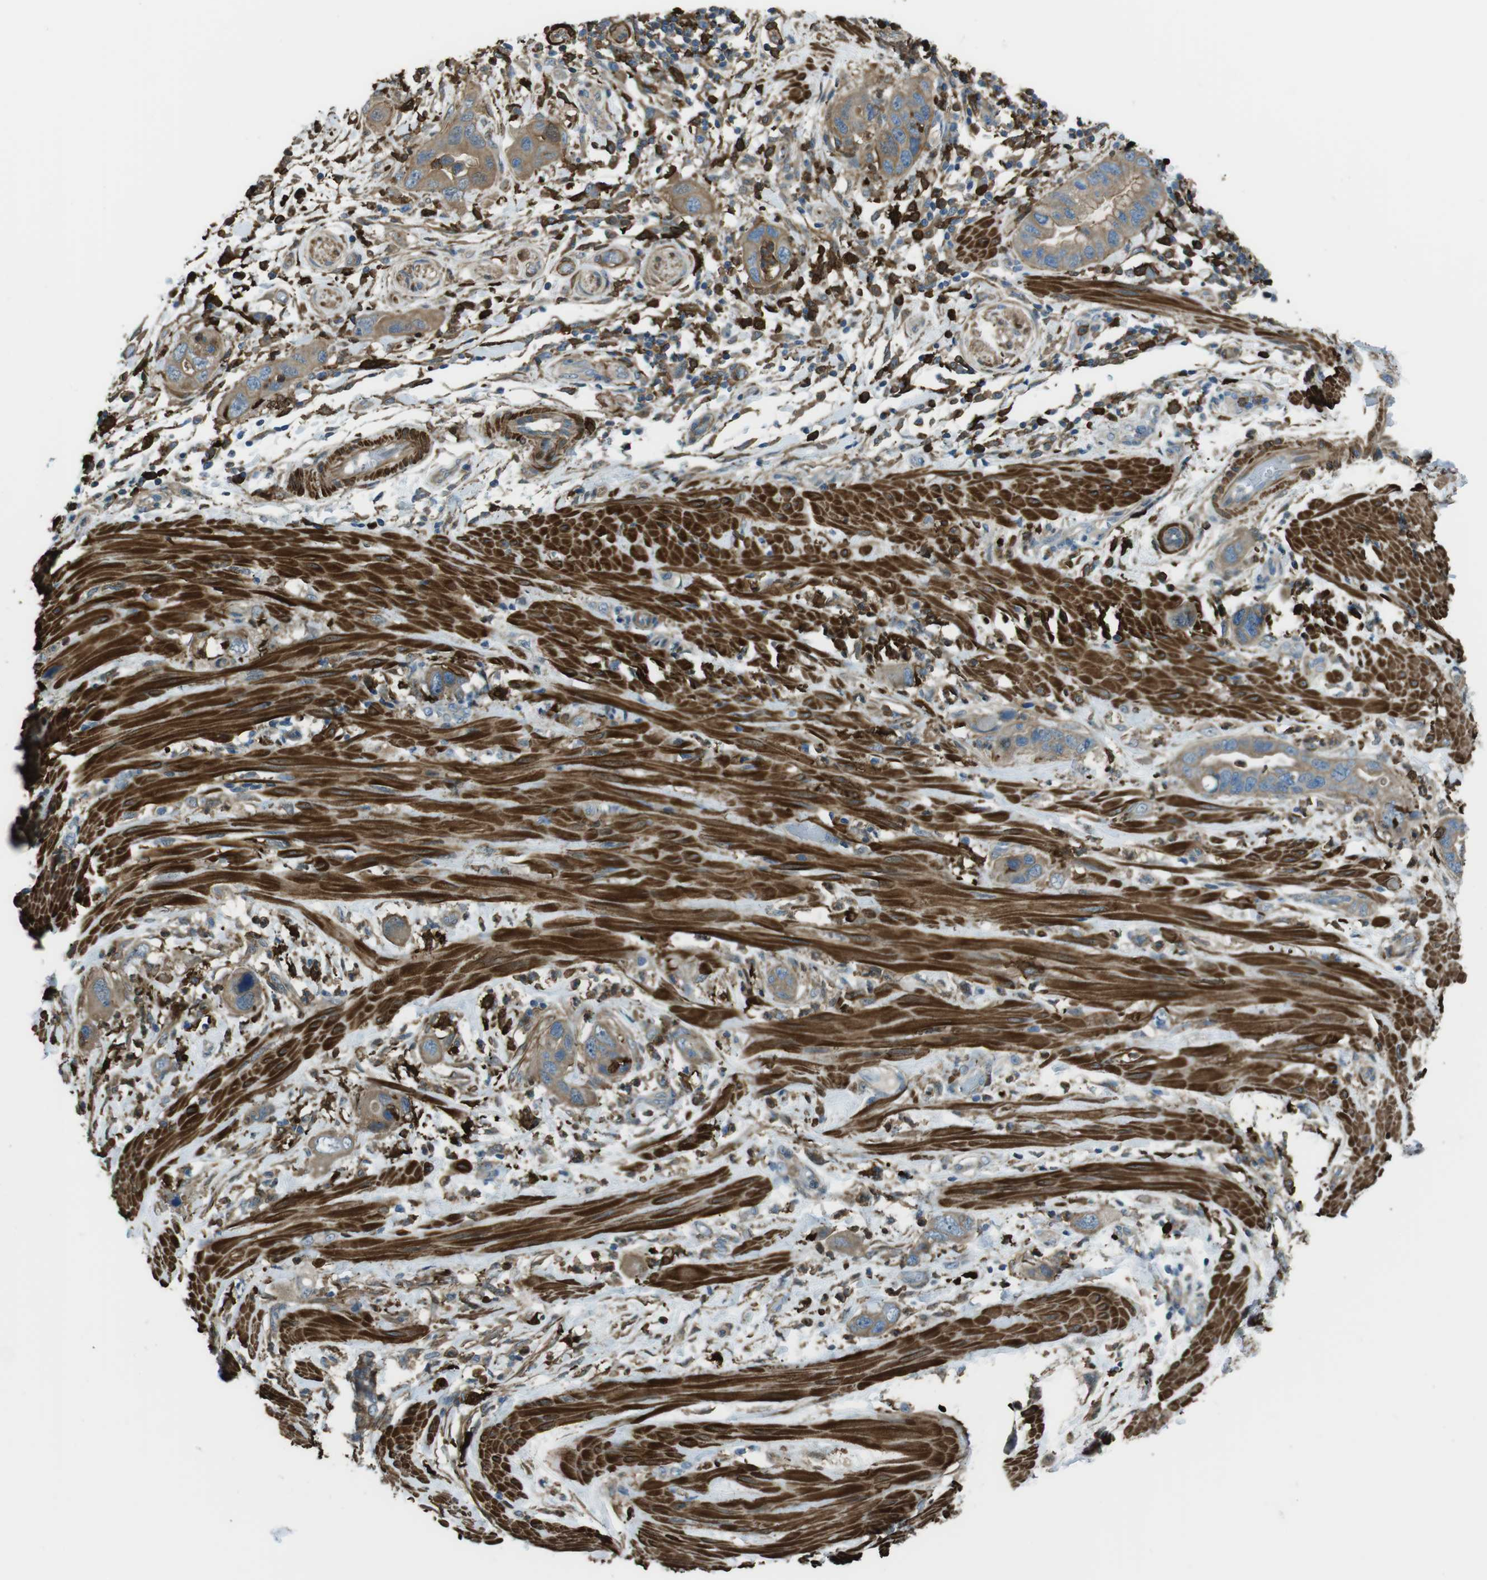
{"staining": {"intensity": "moderate", "quantity": ">75%", "location": "cytoplasmic/membranous"}, "tissue": "pancreatic cancer", "cell_type": "Tumor cells", "image_type": "cancer", "snomed": [{"axis": "morphology", "description": "Adenocarcinoma, NOS"}, {"axis": "topography", "description": "Pancreas"}], "caption": "A brown stain shows moderate cytoplasmic/membranous positivity of a protein in adenocarcinoma (pancreatic) tumor cells.", "gene": "SFT2D1", "patient": {"sex": "female", "age": 71}}